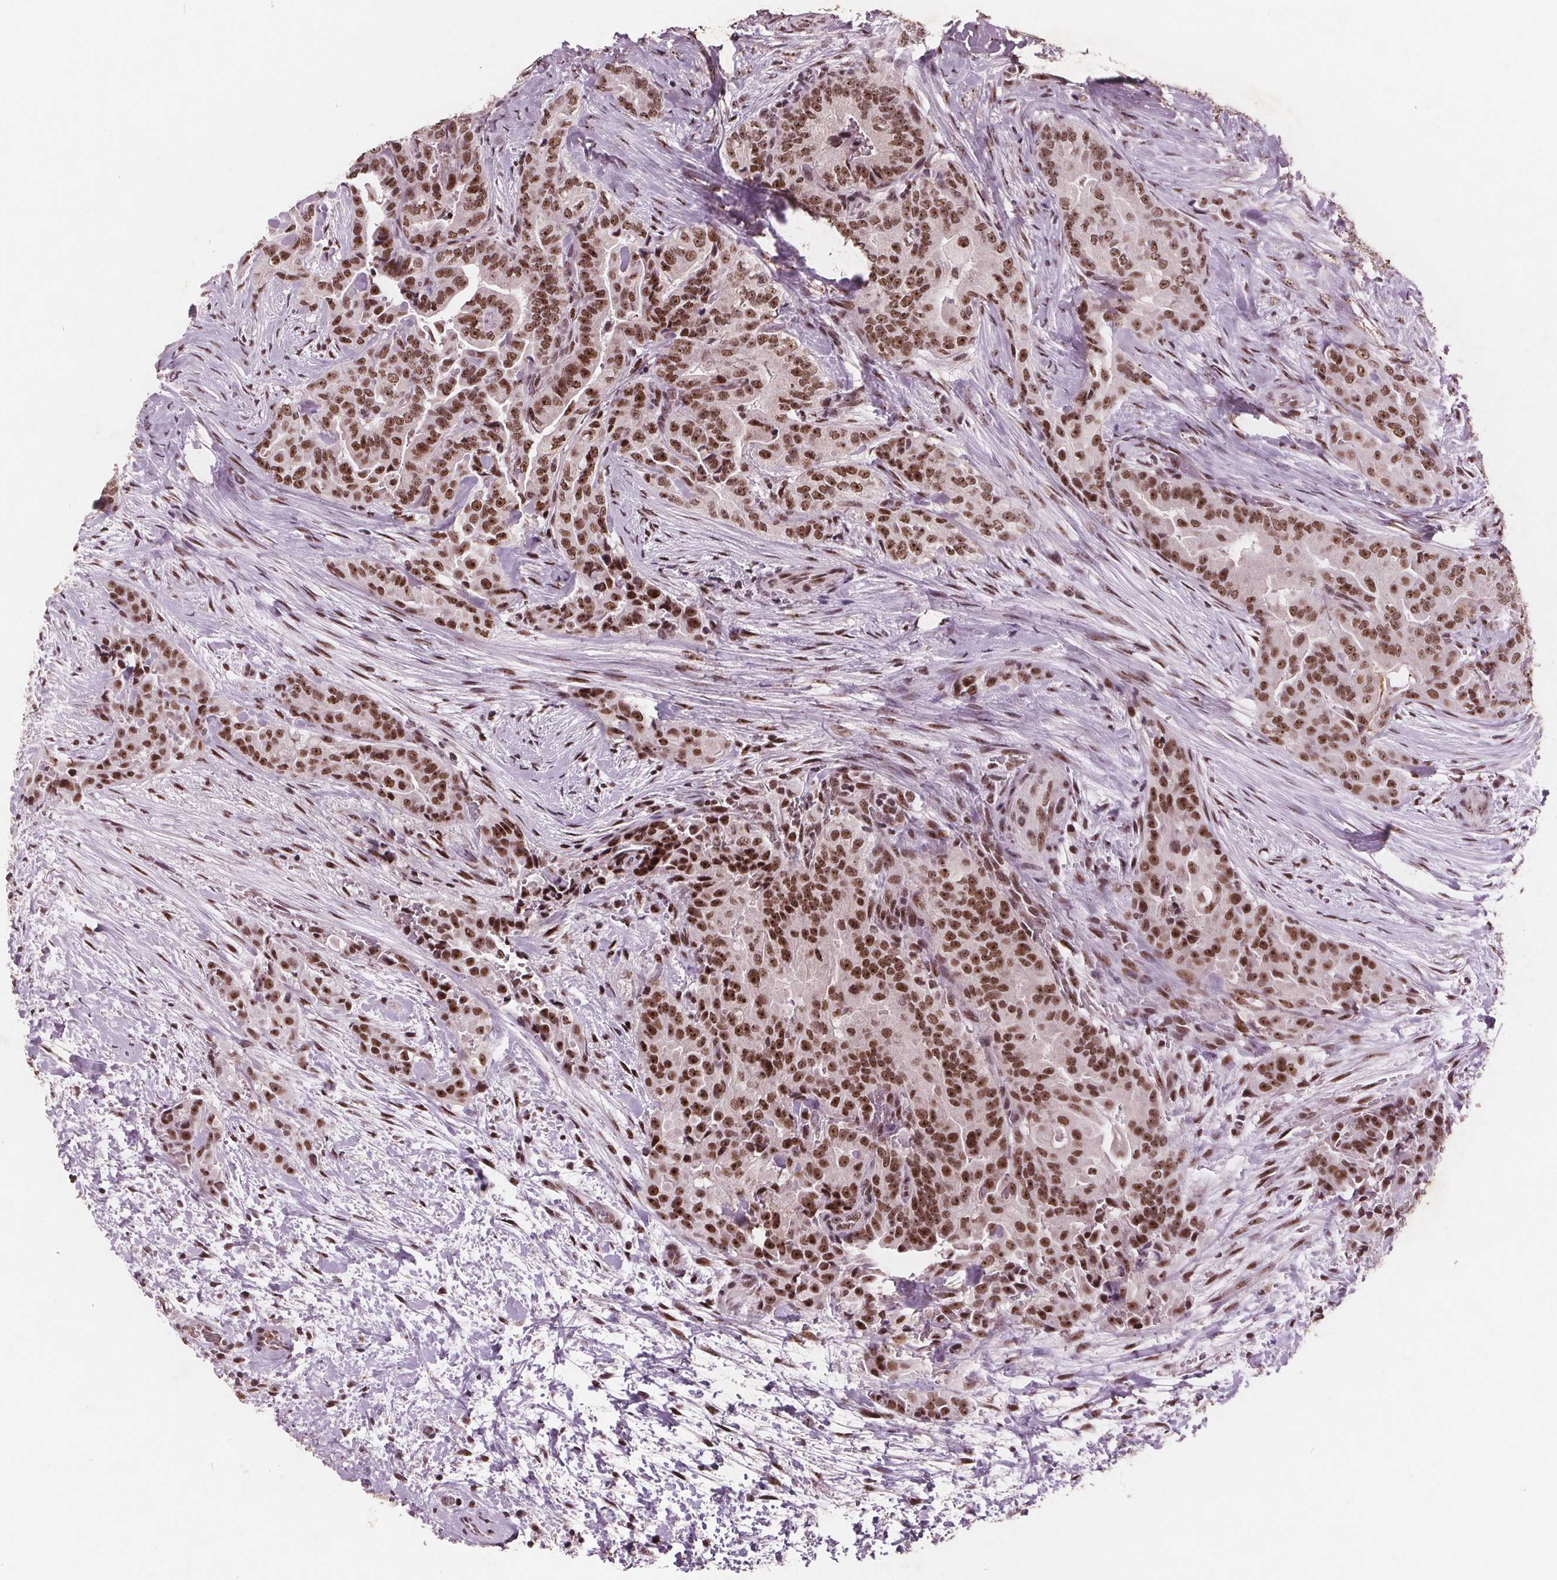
{"staining": {"intensity": "moderate", "quantity": ">75%", "location": "nuclear"}, "tissue": "thyroid cancer", "cell_type": "Tumor cells", "image_type": "cancer", "snomed": [{"axis": "morphology", "description": "Papillary adenocarcinoma, NOS"}, {"axis": "topography", "description": "Thyroid gland"}], "caption": "Immunohistochemistry (IHC) of thyroid cancer shows medium levels of moderate nuclear expression in about >75% of tumor cells. Nuclei are stained in blue.", "gene": "RPS6KA2", "patient": {"sex": "male", "age": 61}}